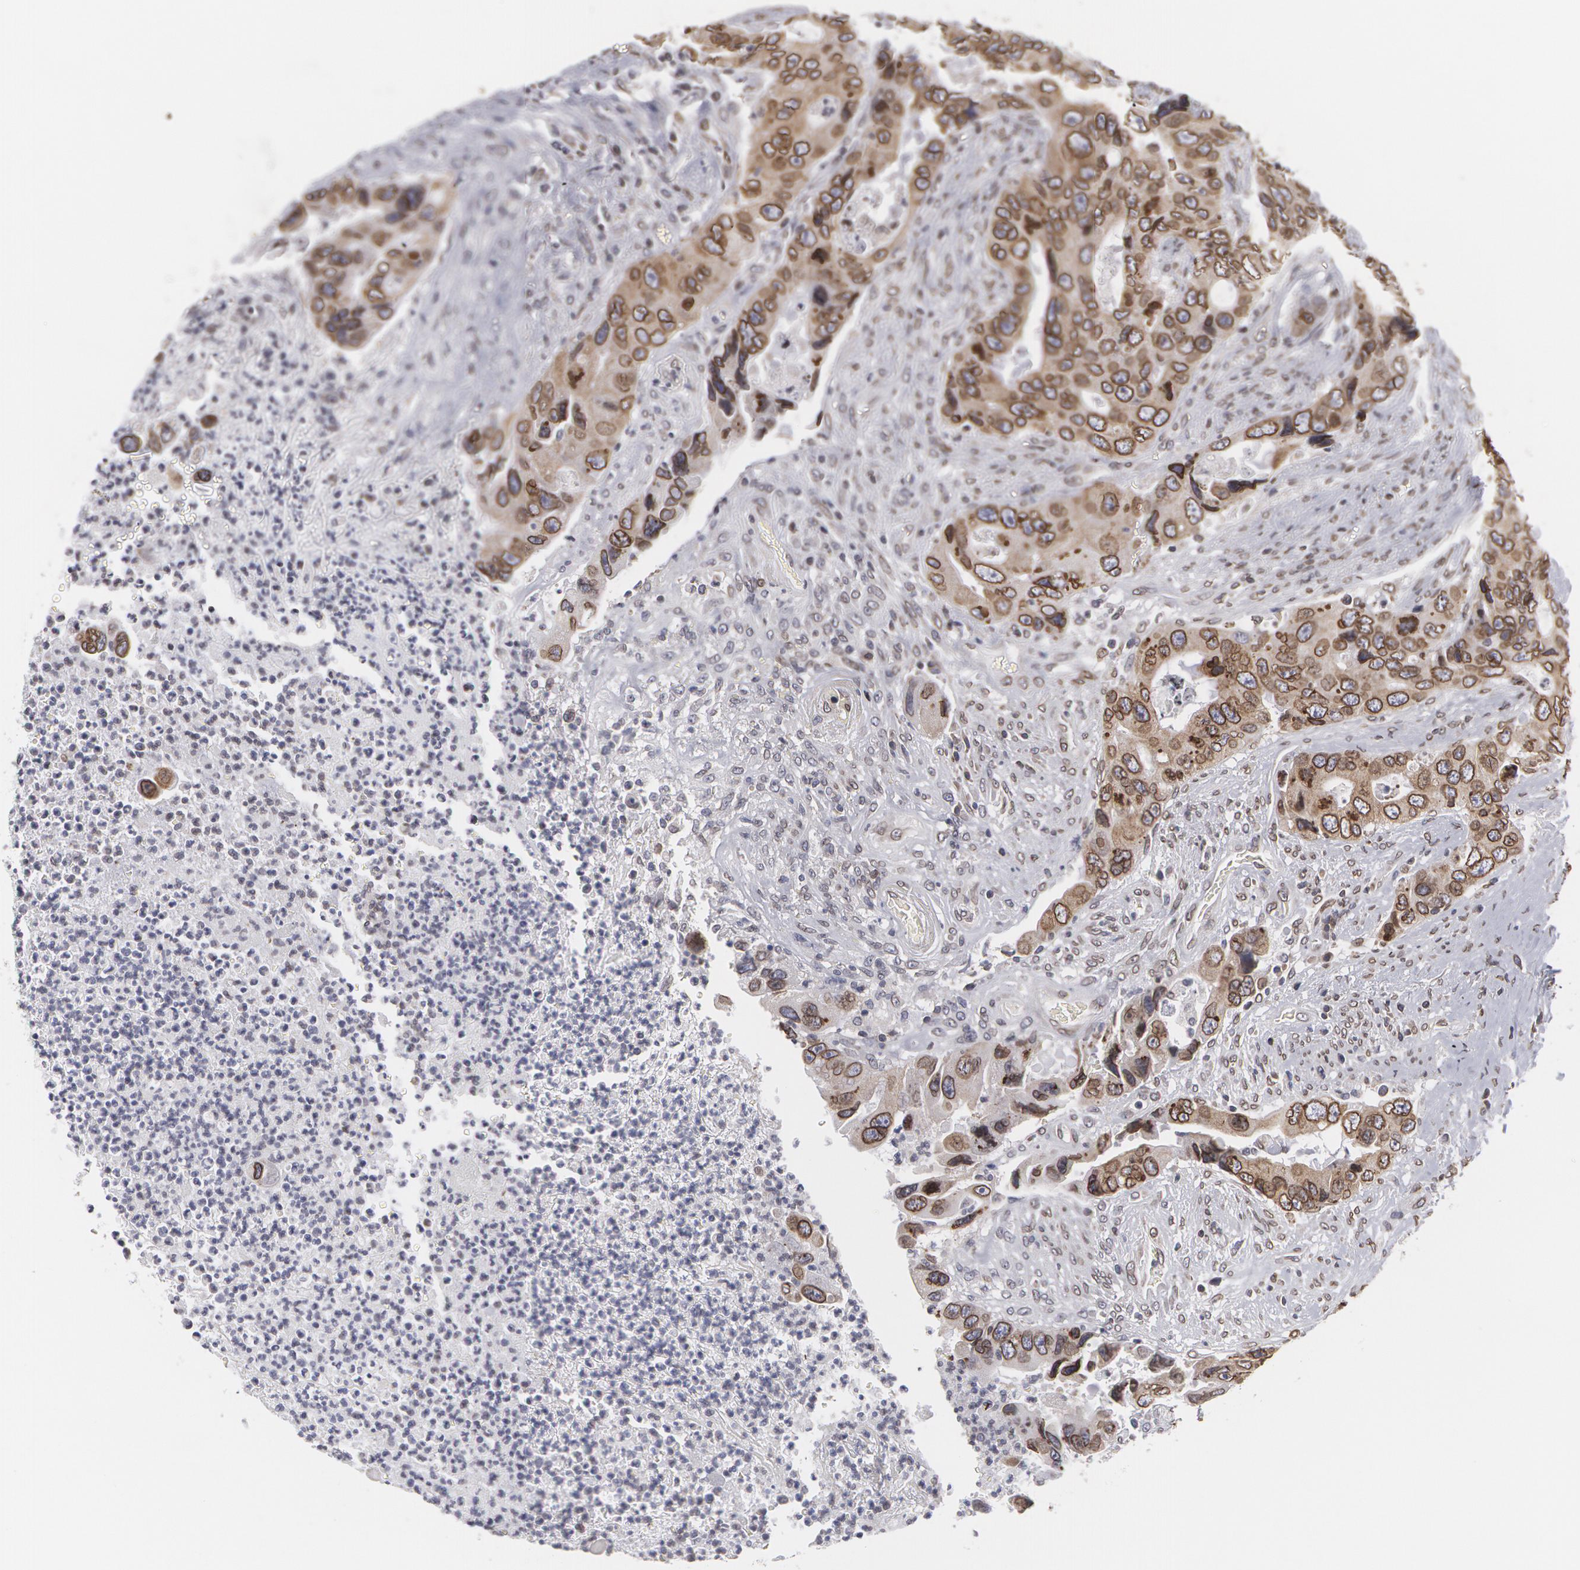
{"staining": {"intensity": "moderate", "quantity": ">75%", "location": "nuclear"}, "tissue": "colorectal cancer", "cell_type": "Tumor cells", "image_type": "cancer", "snomed": [{"axis": "morphology", "description": "Adenocarcinoma, NOS"}, {"axis": "topography", "description": "Rectum"}], "caption": "Immunohistochemistry (IHC) of colorectal cancer (adenocarcinoma) shows medium levels of moderate nuclear expression in approximately >75% of tumor cells. (brown staining indicates protein expression, while blue staining denotes nuclei).", "gene": "EMD", "patient": {"sex": "female", "age": 67}}